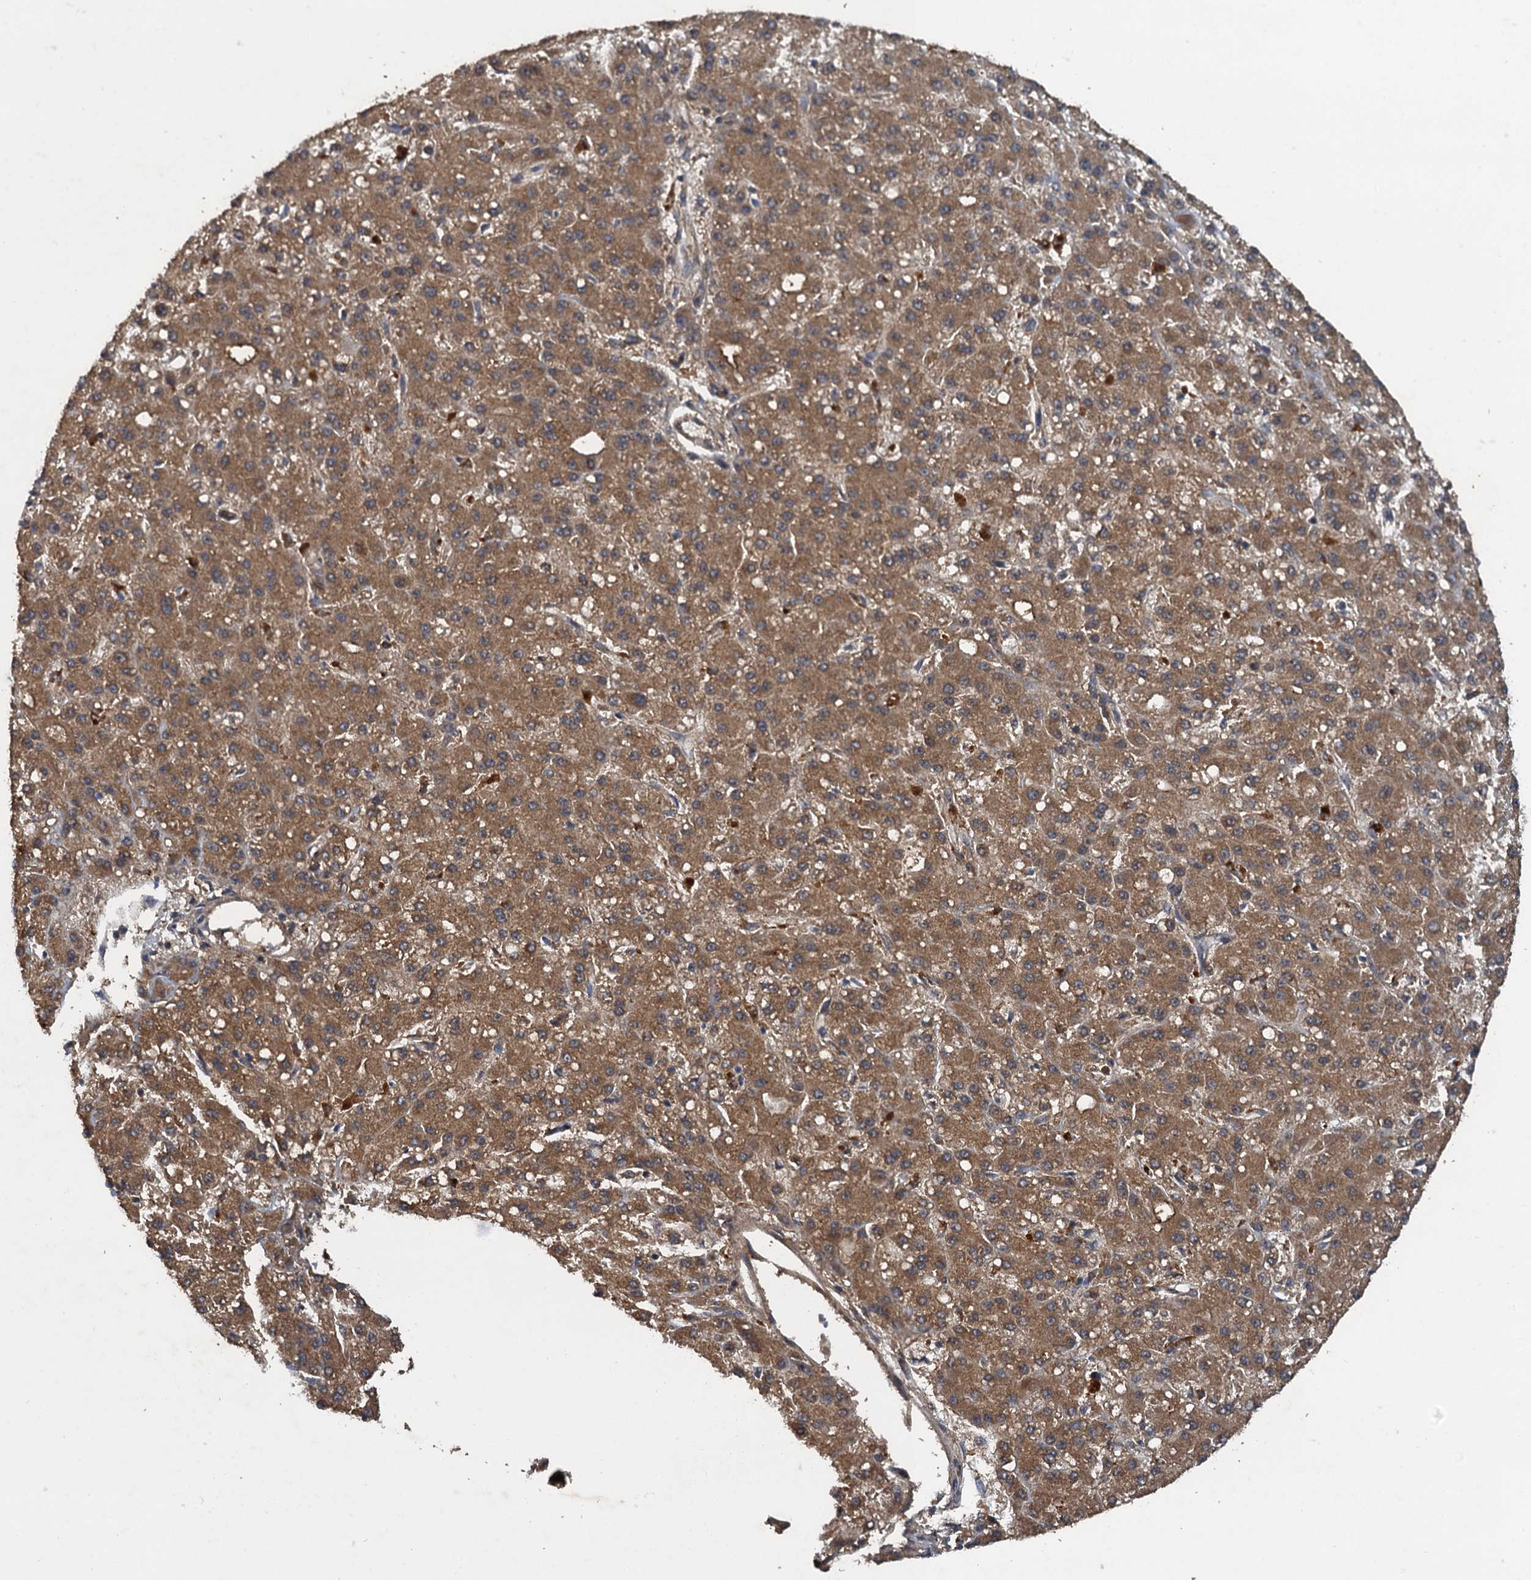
{"staining": {"intensity": "moderate", "quantity": ">75%", "location": "cytoplasmic/membranous"}, "tissue": "liver cancer", "cell_type": "Tumor cells", "image_type": "cancer", "snomed": [{"axis": "morphology", "description": "Carcinoma, Hepatocellular, NOS"}, {"axis": "topography", "description": "Liver"}], "caption": "Immunohistochemical staining of liver hepatocellular carcinoma displays moderate cytoplasmic/membranous protein expression in approximately >75% of tumor cells. The protein is stained brown, and the nuclei are stained in blue (DAB IHC with brightfield microscopy, high magnification).", "gene": "HAPLN3", "patient": {"sex": "male", "age": 67}}